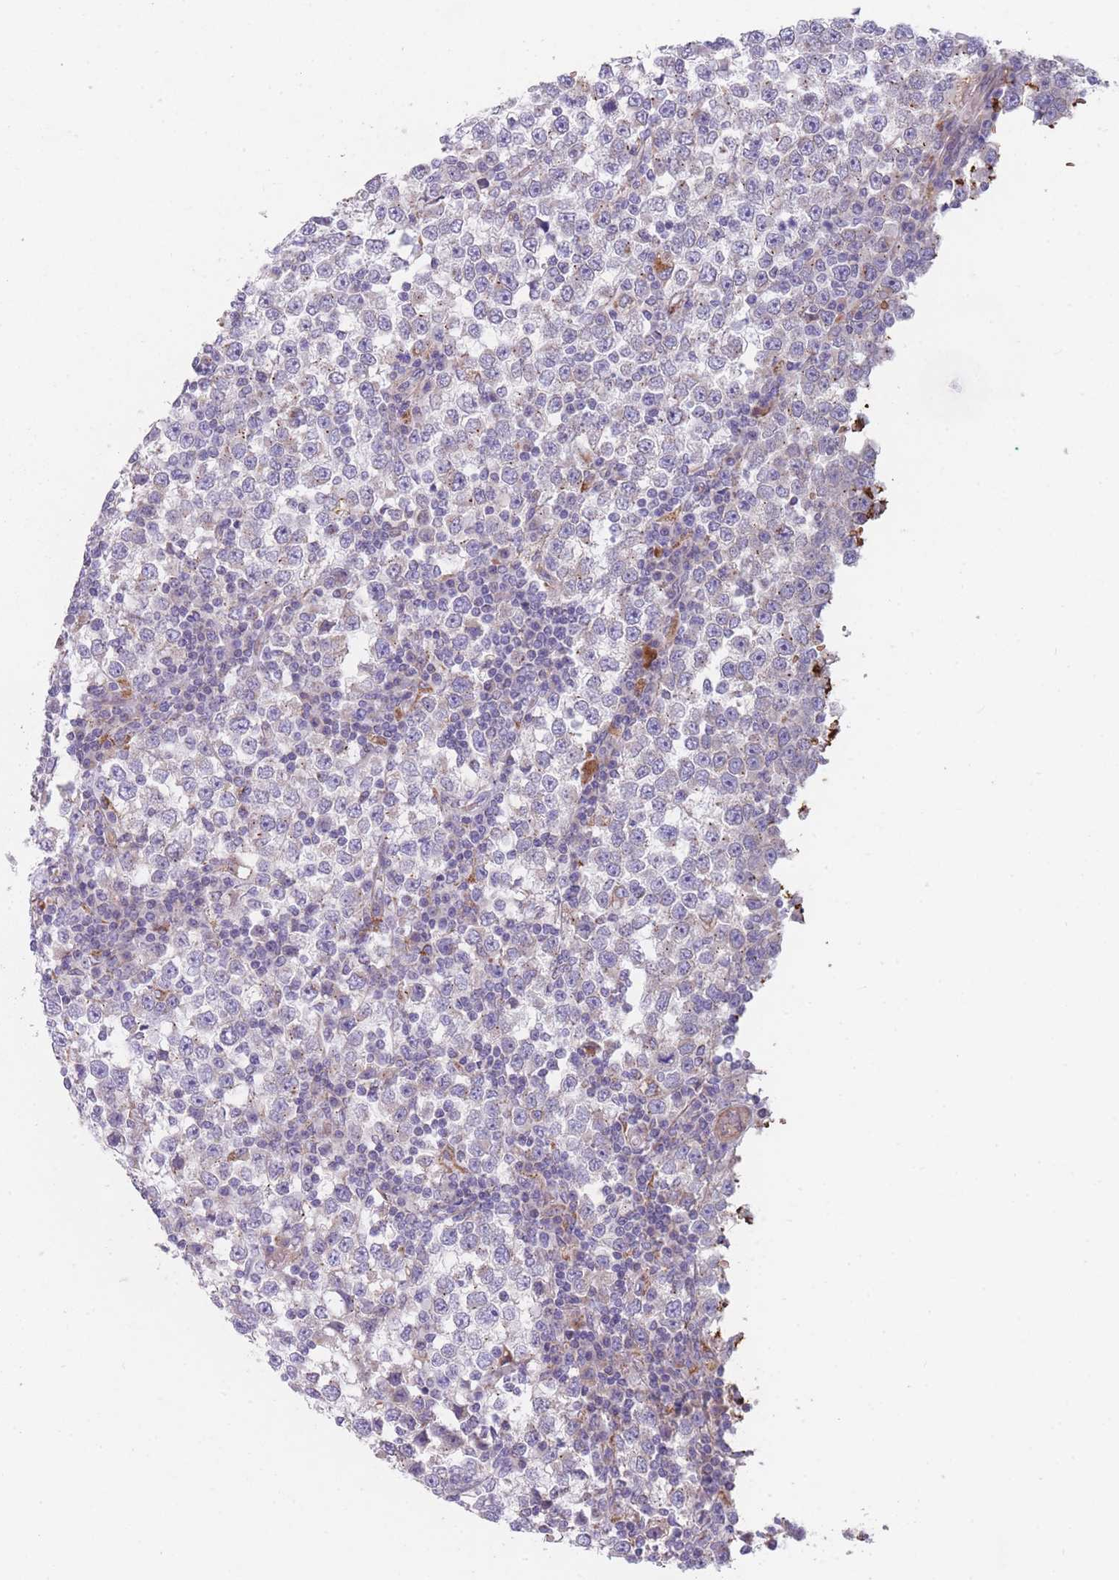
{"staining": {"intensity": "negative", "quantity": "none", "location": "none"}, "tissue": "testis cancer", "cell_type": "Tumor cells", "image_type": "cancer", "snomed": [{"axis": "morphology", "description": "Seminoma, NOS"}, {"axis": "topography", "description": "Testis"}], "caption": "There is no significant staining in tumor cells of testis cancer.", "gene": "SMPD4", "patient": {"sex": "male", "age": 65}}